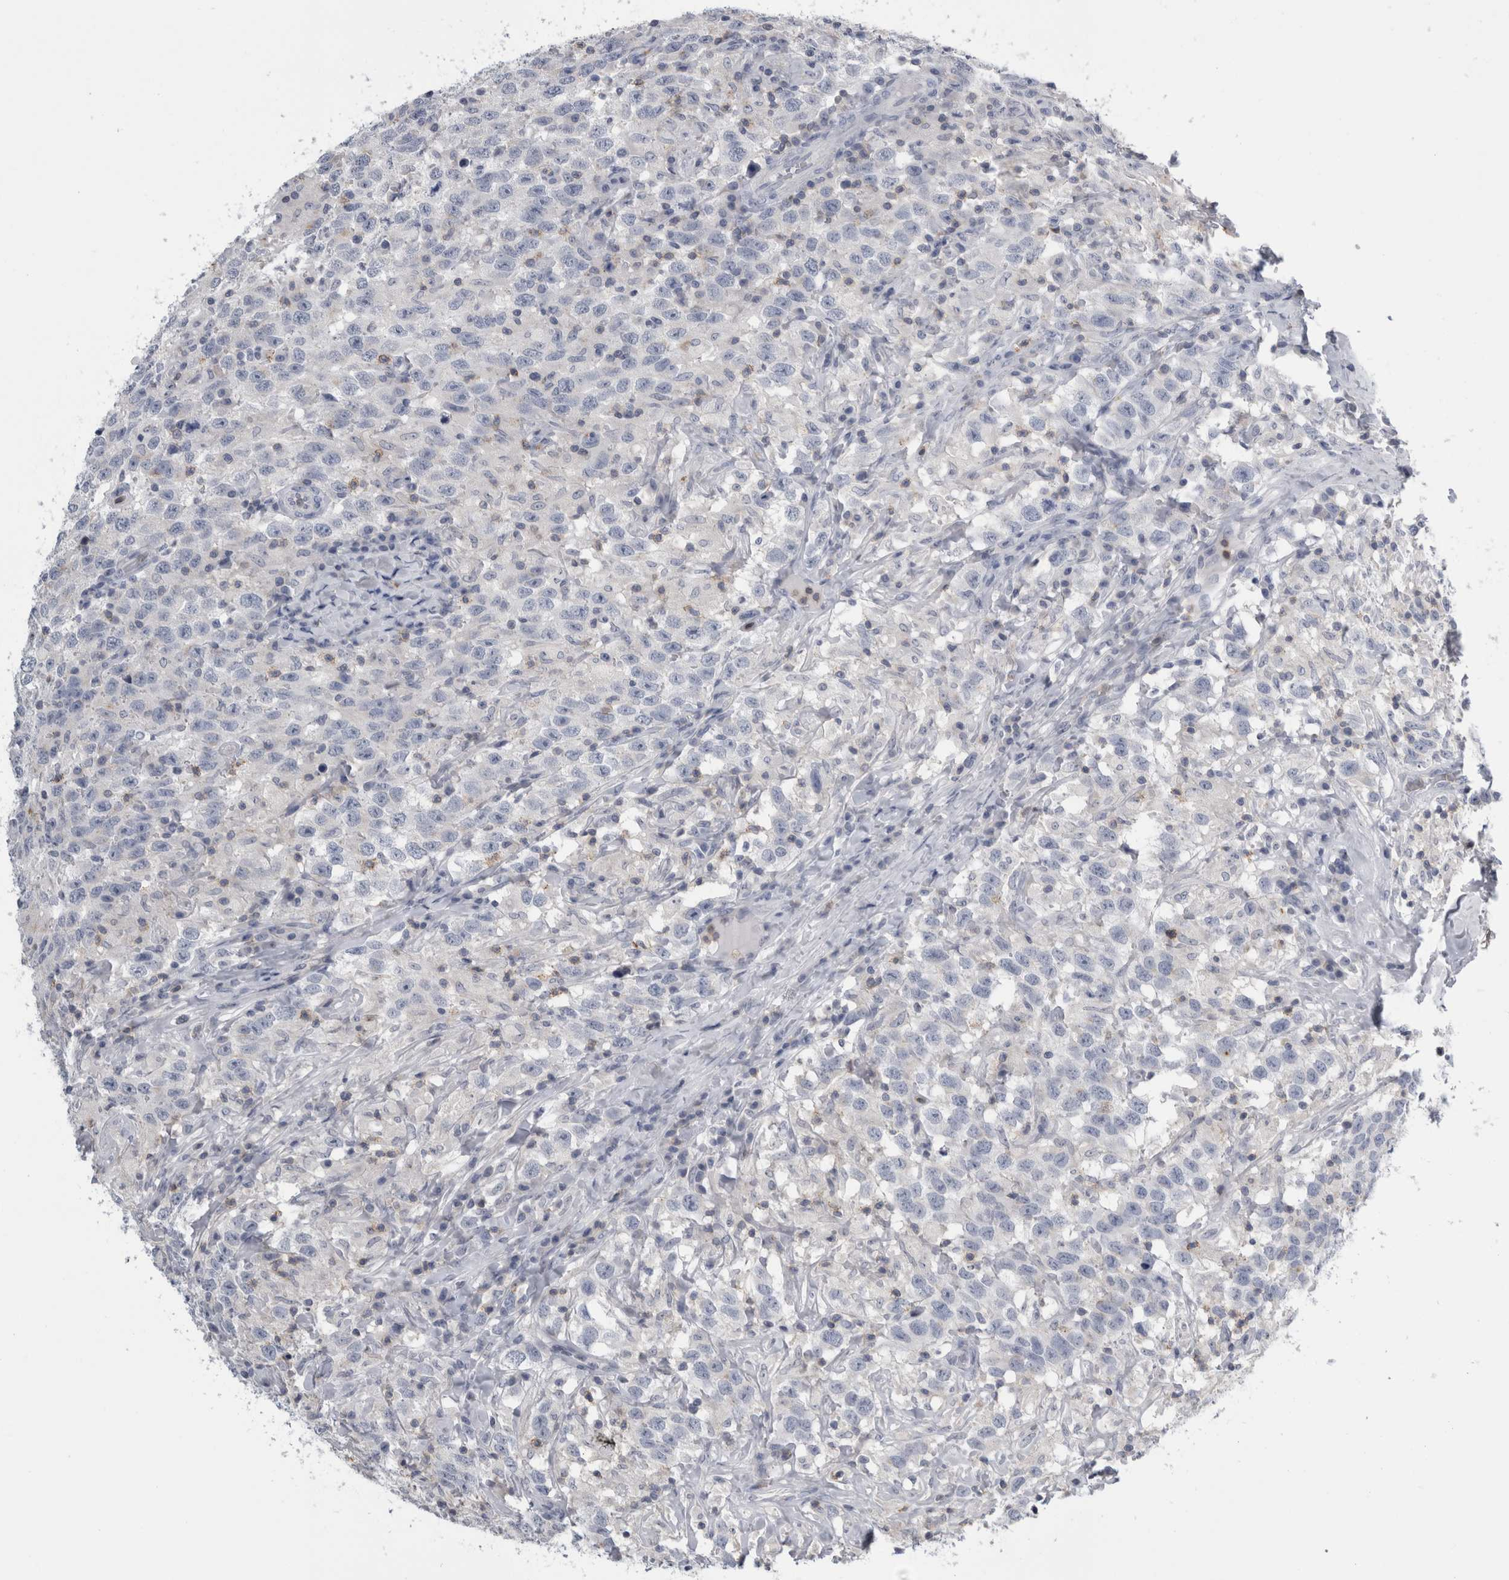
{"staining": {"intensity": "negative", "quantity": "none", "location": "none"}, "tissue": "testis cancer", "cell_type": "Tumor cells", "image_type": "cancer", "snomed": [{"axis": "morphology", "description": "Seminoma, NOS"}, {"axis": "topography", "description": "Testis"}], "caption": "High power microscopy photomicrograph of an IHC photomicrograph of testis cancer, revealing no significant expression in tumor cells.", "gene": "ANKFY1", "patient": {"sex": "male", "age": 41}}